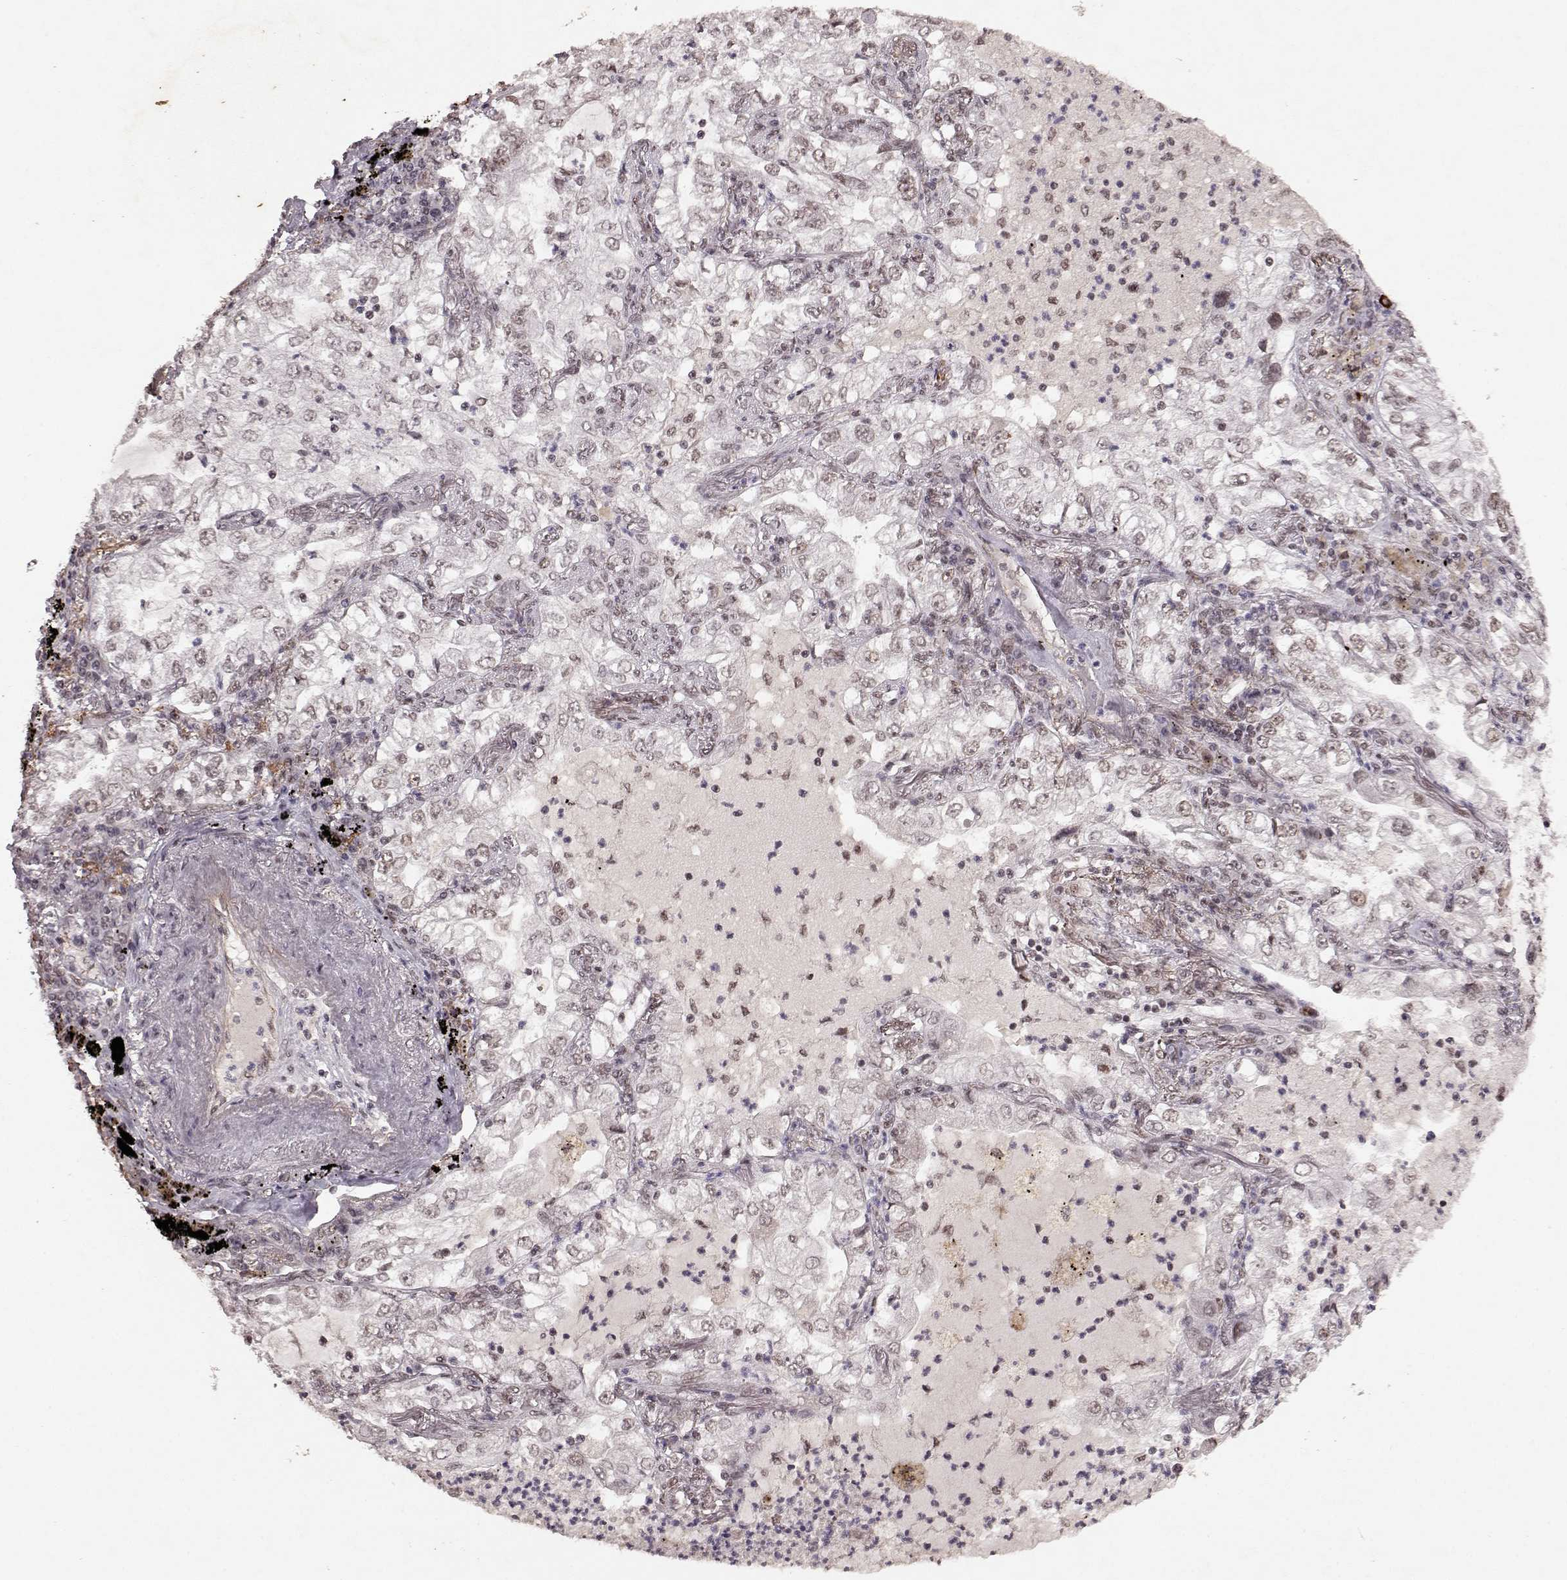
{"staining": {"intensity": "weak", "quantity": "25%-75%", "location": "nuclear"}, "tissue": "lung cancer", "cell_type": "Tumor cells", "image_type": "cancer", "snomed": [{"axis": "morphology", "description": "Adenocarcinoma, NOS"}, {"axis": "topography", "description": "Lung"}], "caption": "IHC micrograph of neoplastic tissue: human lung adenocarcinoma stained using immunohistochemistry (IHC) exhibits low levels of weak protein expression localized specifically in the nuclear of tumor cells, appearing as a nuclear brown color.", "gene": "RRAGD", "patient": {"sex": "female", "age": 73}}